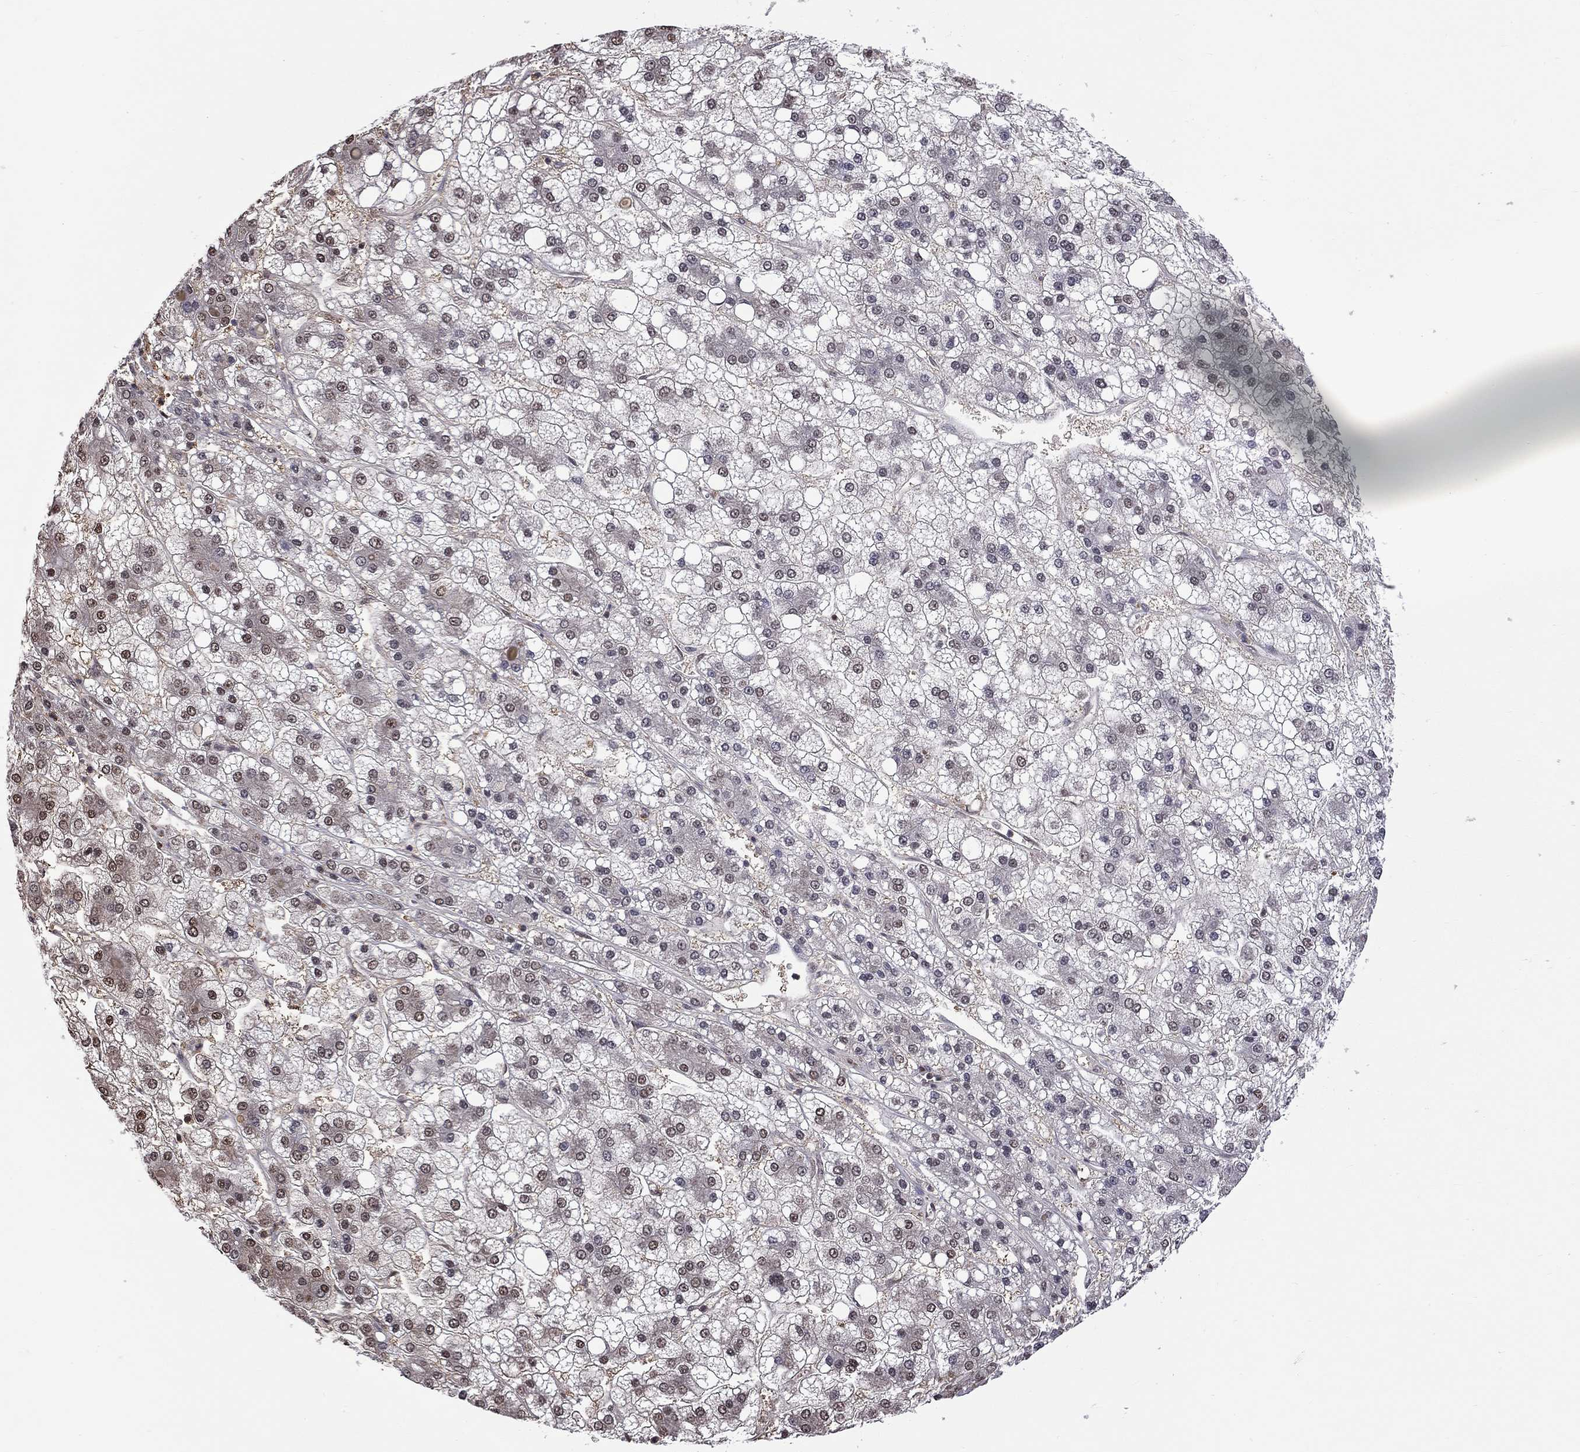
{"staining": {"intensity": "weak", "quantity": "<25%", "location": "nuclear"}, "tissue": "liver cancer", "cell_type": "Tumor cells", "image_type": "cancer", "snomed": [{"axis": "morphology", "description": "Carcinoma, Hepatocellular, NOS"}, {"axis": "topography", "description": "Liver"}], "caption": "This is an IHC photomicrograph of hepatocellular carcinoma (liver). There is no positivity in tumor cells.", "gene": "RFWD3", "patient": {"sex": "male", "age": 73}}